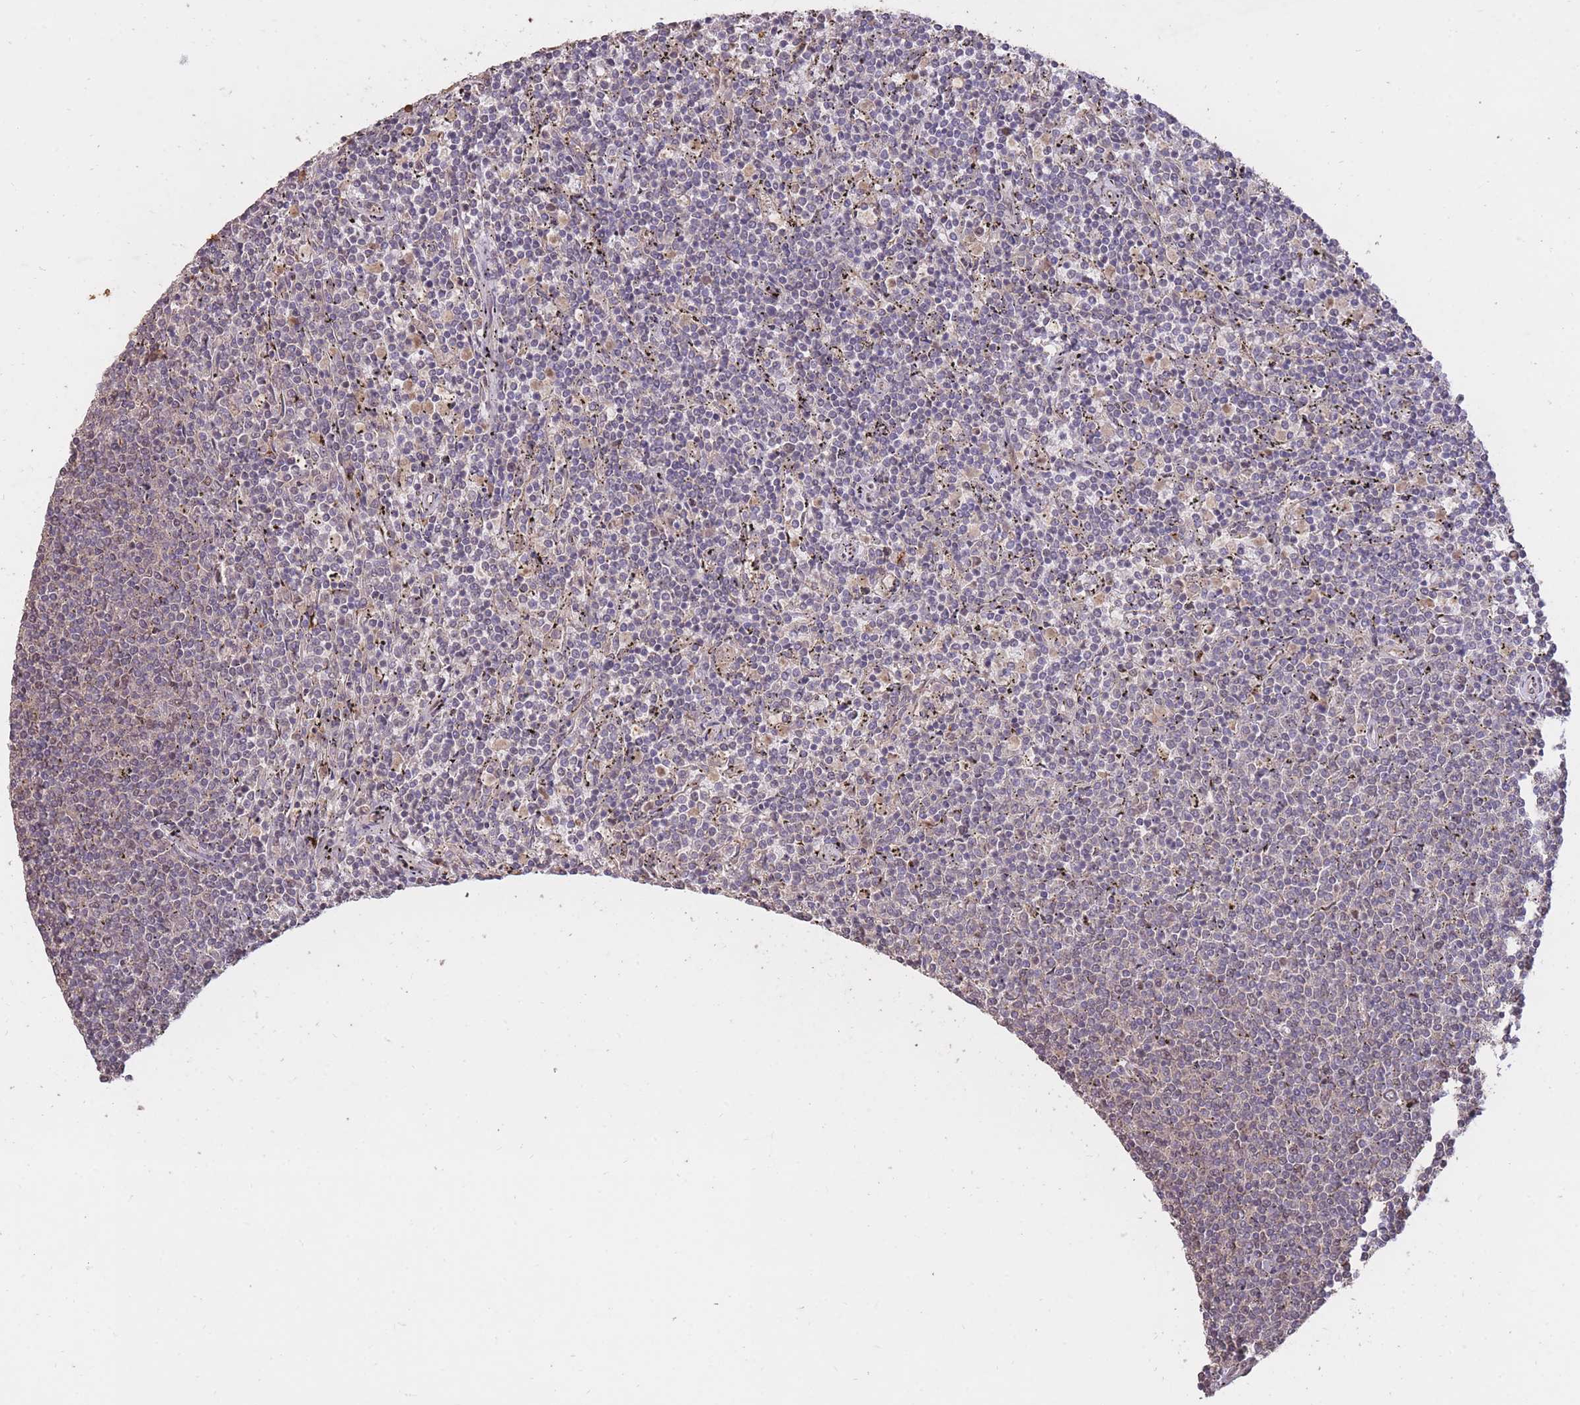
{"staining": {"intensity": "negative", "quantity": "none", "location": "none"}, "tissue": "lymphoma", "cell_type": "Tumor cells", "image_type": "cancer", "snomed": [{"axis": "morphology", "description": "Malignant lymphoma, non-Hodgkin's type, Low grade"}, {"axis": "topography", "description": "Spleen"}], "caption": "The histopathology image reveals no significant positivity in tumor cells of lymphoma.", "gene": "RGS14", "patient": {"sex": "female", "age": 50}}